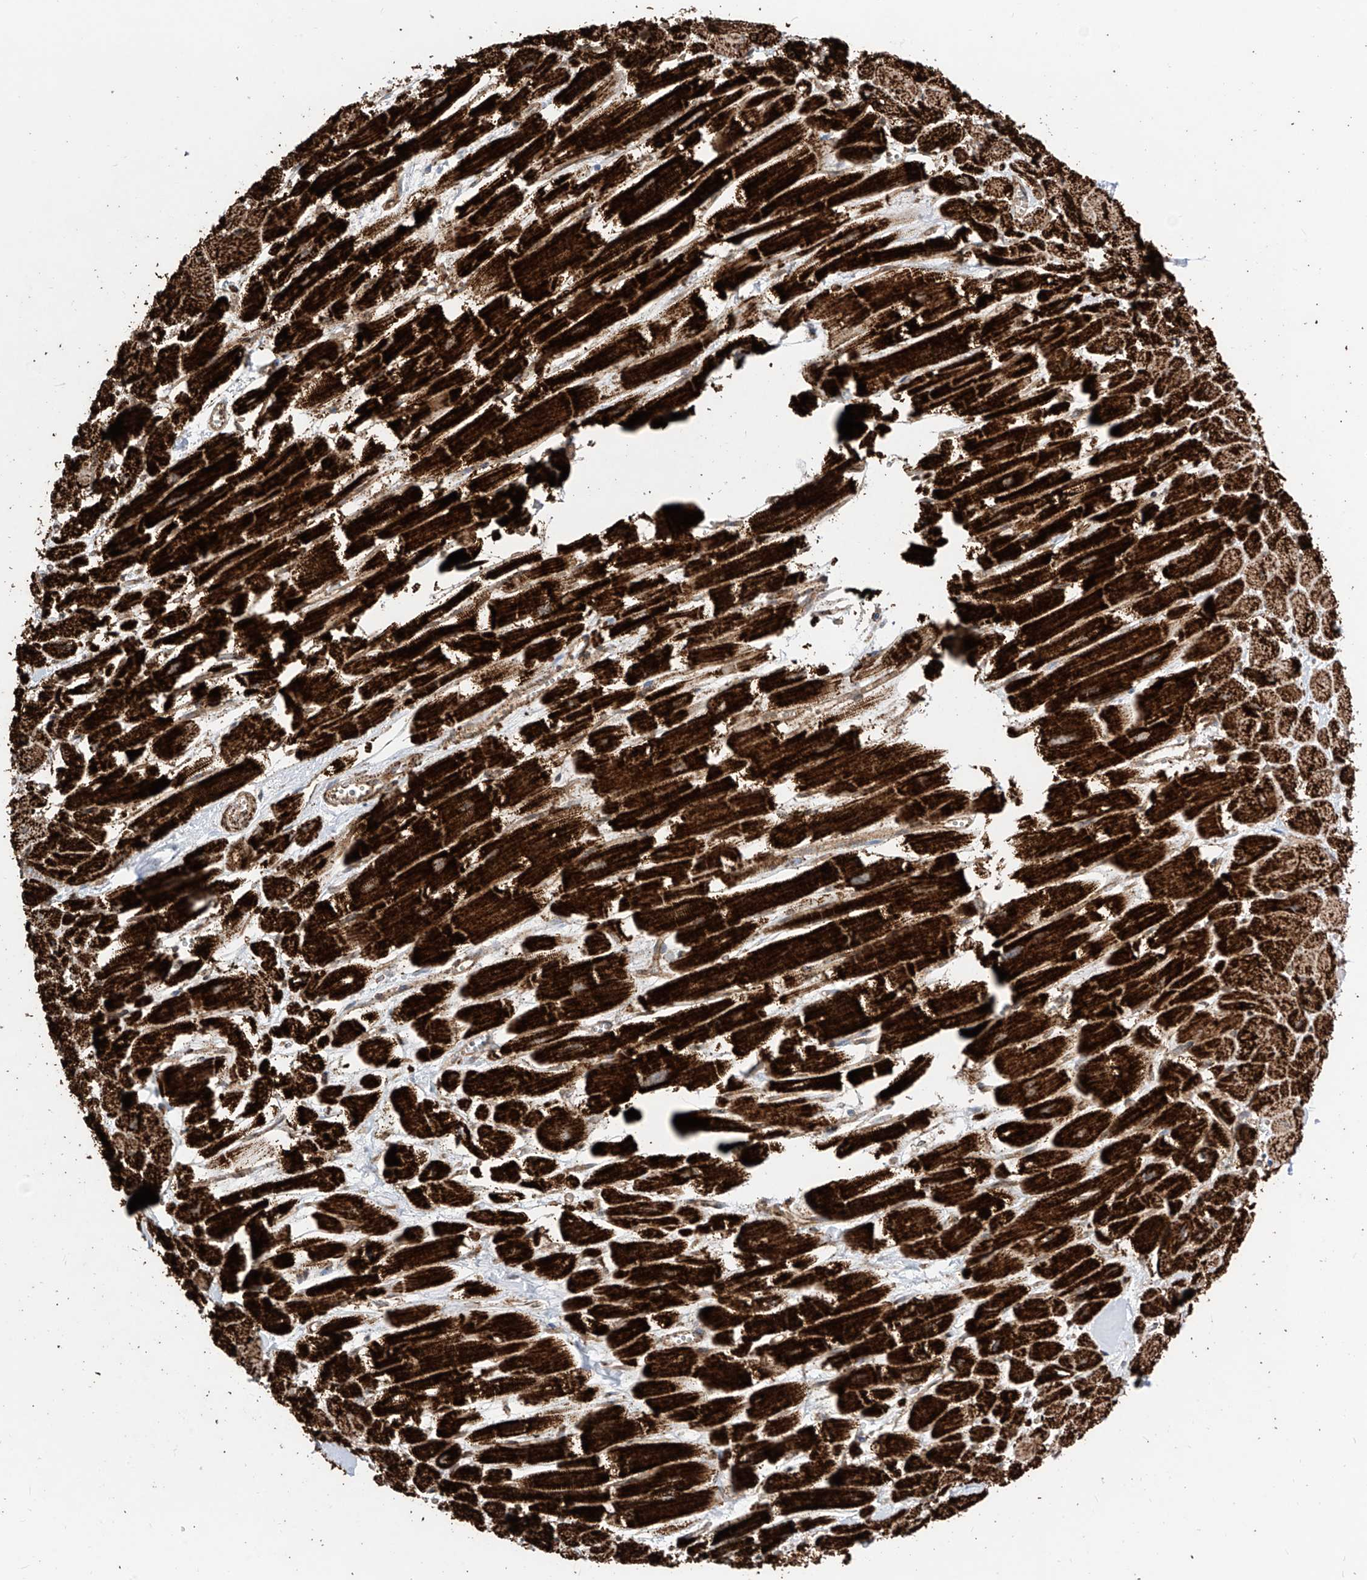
{"staining": {"intensity": "strong", "quantity": ">75%", "location": "cytoplasmic/membranous"}, "tissue": "heart muscle", "cell_type": "Cardiomyocytes", "image_type": "normal", "snomed": [{"axis": "morphology", "description": "Normal tissue, NOS"}, {"axis": "topography", "description": "Heart"}], "caption": "Immunohistochemical staining of benign heart muscle shows >75% levels of strong cytoplasmic/membranous protein positivity in about >75% of cardiomyocytes. The protein is shown in brown color, while the nuclei are stained blue.", "gene": "COX5B", "patient": {"sex": "male", "age": 54}}